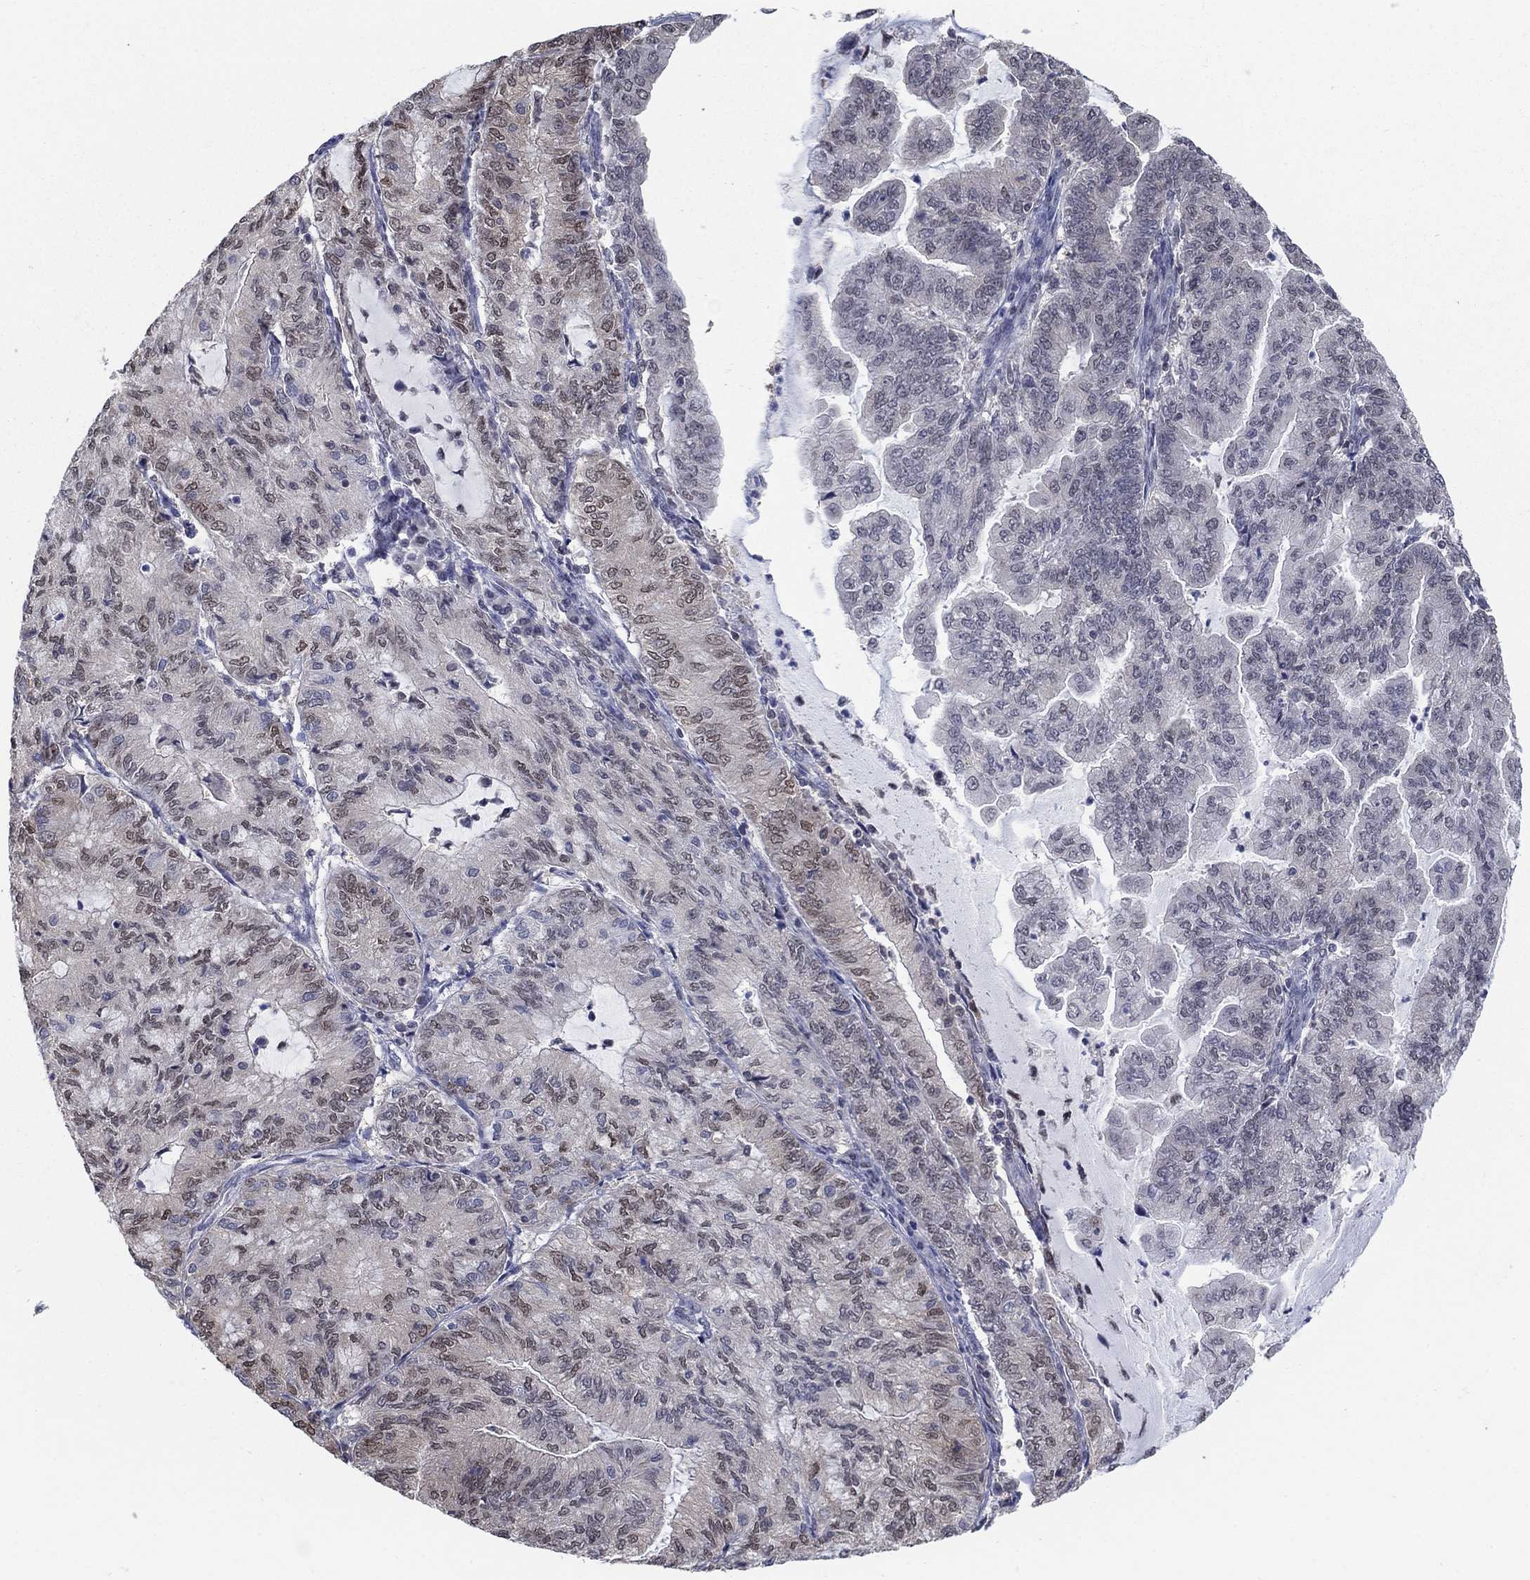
{"staining": {"intensity": "moderate", "quantity": "25%-75%", "location": "nuclear"}, "tissue": "endometrial cancer", "cell_type": "Tumor cells", "image_type": "cancer", "snomed": [{"axis": "morphology", "description": "Adenocarcinoma, NOS"}, {"axis": "topography", "description": "Endometrium"}], "caption": "Protein staining of endometrial adenocarcinoma tissue demonstrates moderate nuclear expression in about 25%-75% of tumor cells.", "gene": "CENPE", "patient": {"sex": "female", "age": 82}}